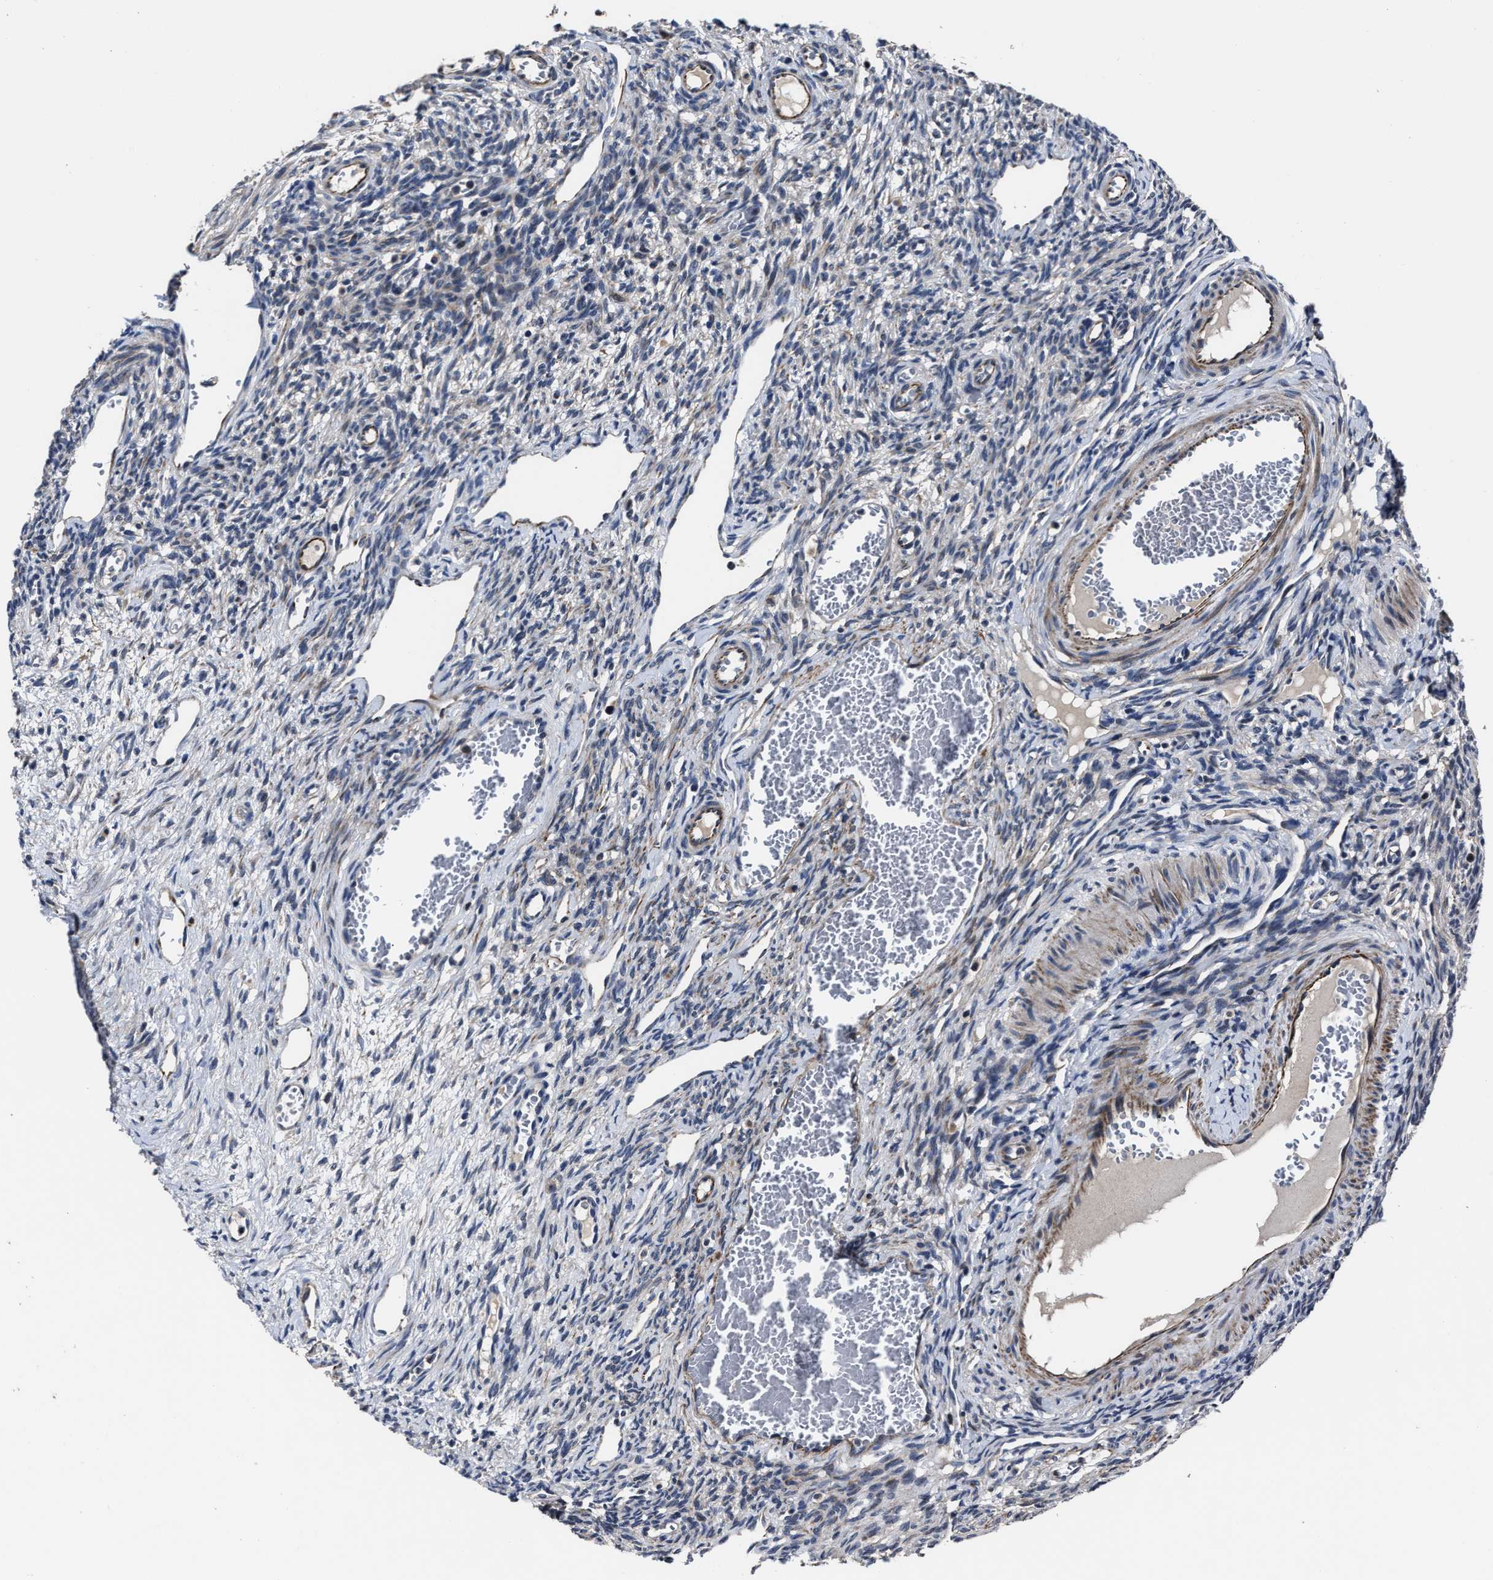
{"staining": {"intensity": "weak", "quantity": ">75%", "location": "cytoplasmic/membranous"}, "tissue": "ovary", "cell_type": "Follicle cells", "image_type": "normal", "snomed": [{"axis": "morphology", "description": "Normal tissue, NOS"}, {"axis": "topography", "description": "Ovary"}], "caption": "Weak cytoplasmic/membranous protein positivity is identified in approximately >75% of follicle cells in ovary.", "gene": "RSBN1L", "patient": {"sex": "female", "age": 33}}